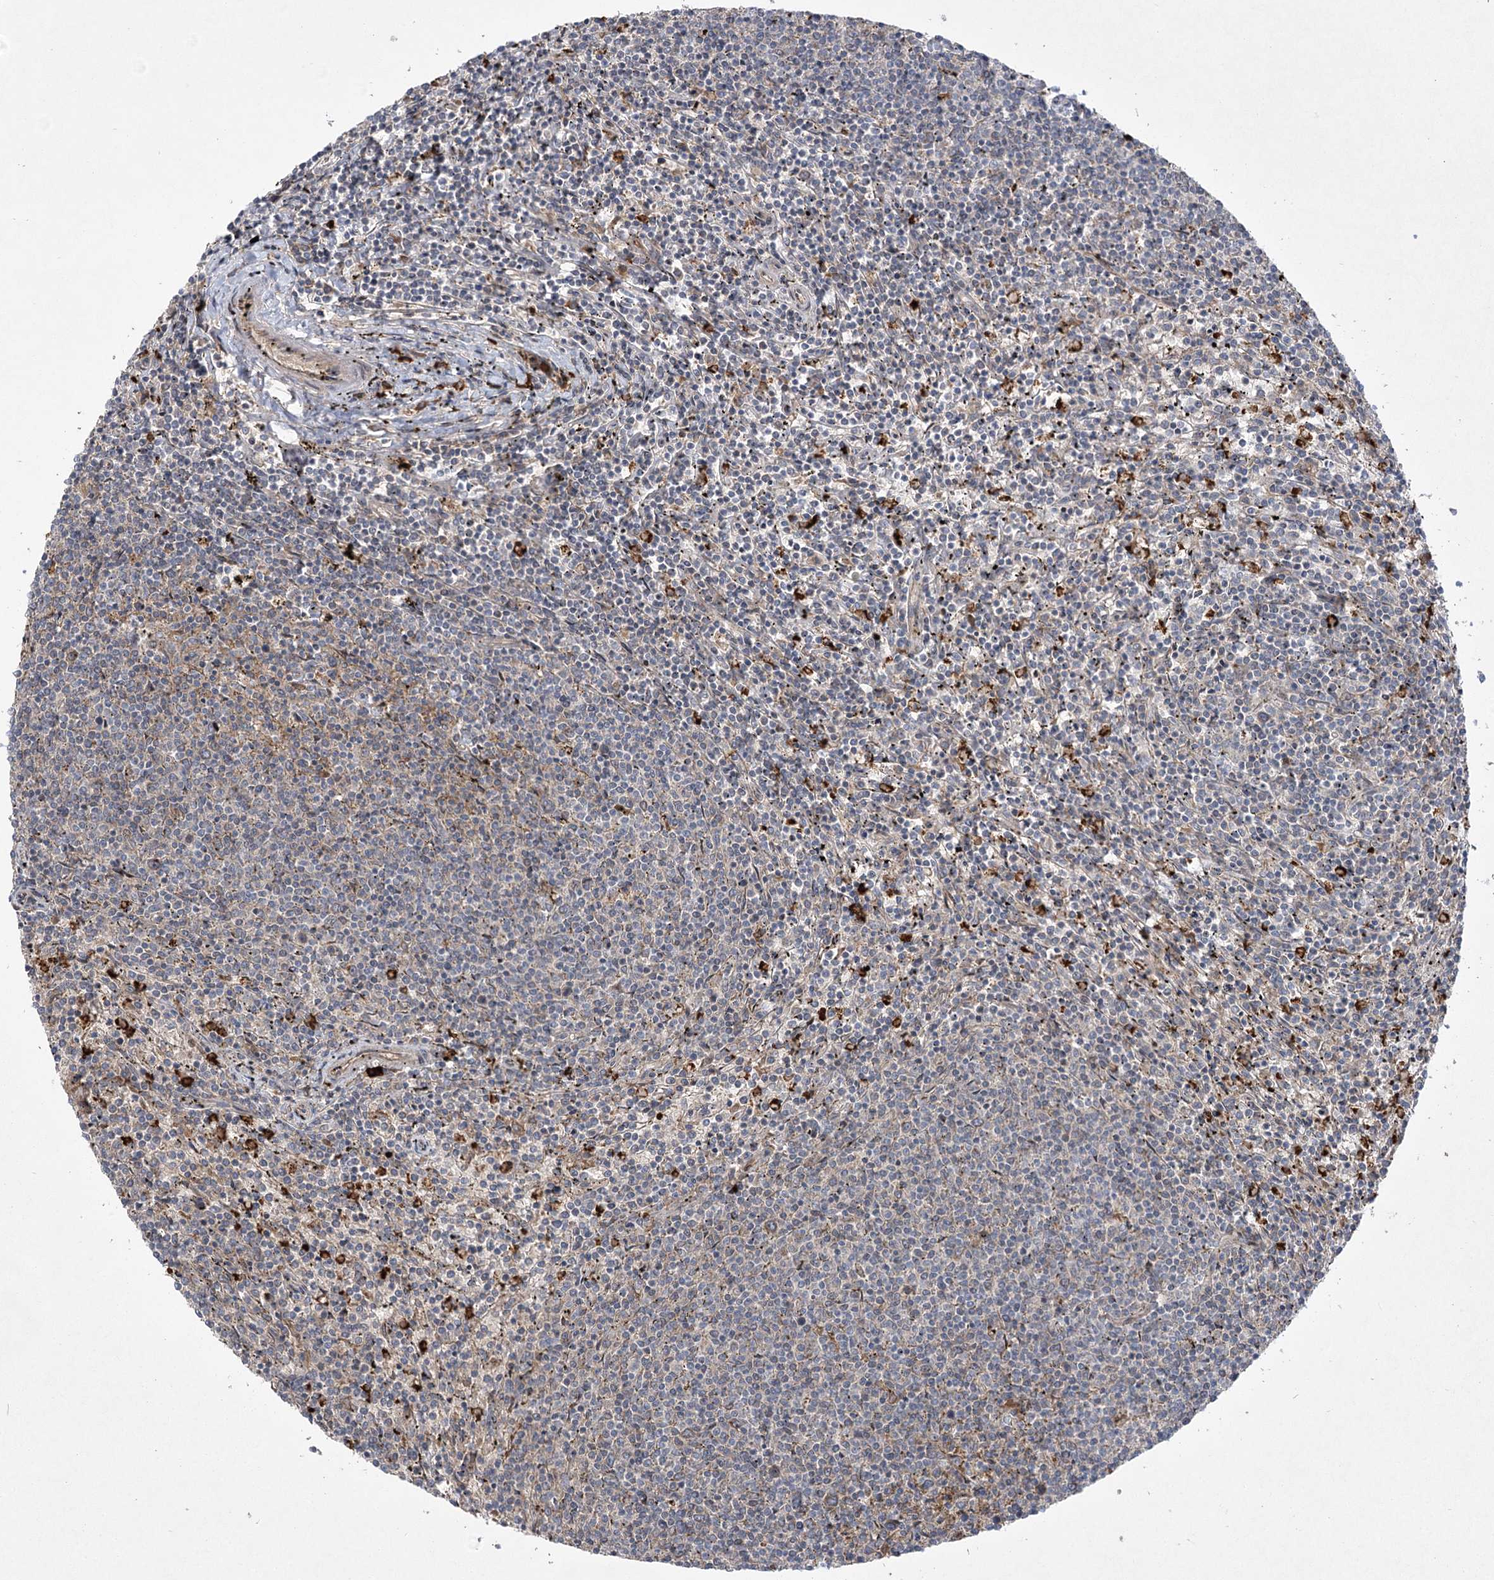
{"staining": {"intensity": "negative", "quantity": "none", "location": "none"}, "tissue": "lymphoma", "cell_type": "Tumor cells", "image_type": "cancer", "snomed": [{"axis": "morphology", "description": "Malignant lymphoma, non-Hodgkin's type, Low grade"}, {"axis": "topography", "description": "Spleen"}], "caption": "Immunohistochemistry (IHC) photomicrograph of human low-grade malignant lymphoma, non-Hodgkin's type stained for a protein (brown), which displays no positivity in tumor cells.", "gene": "PLEKHA5", "patient": {"sex": "female", "age": 50}}